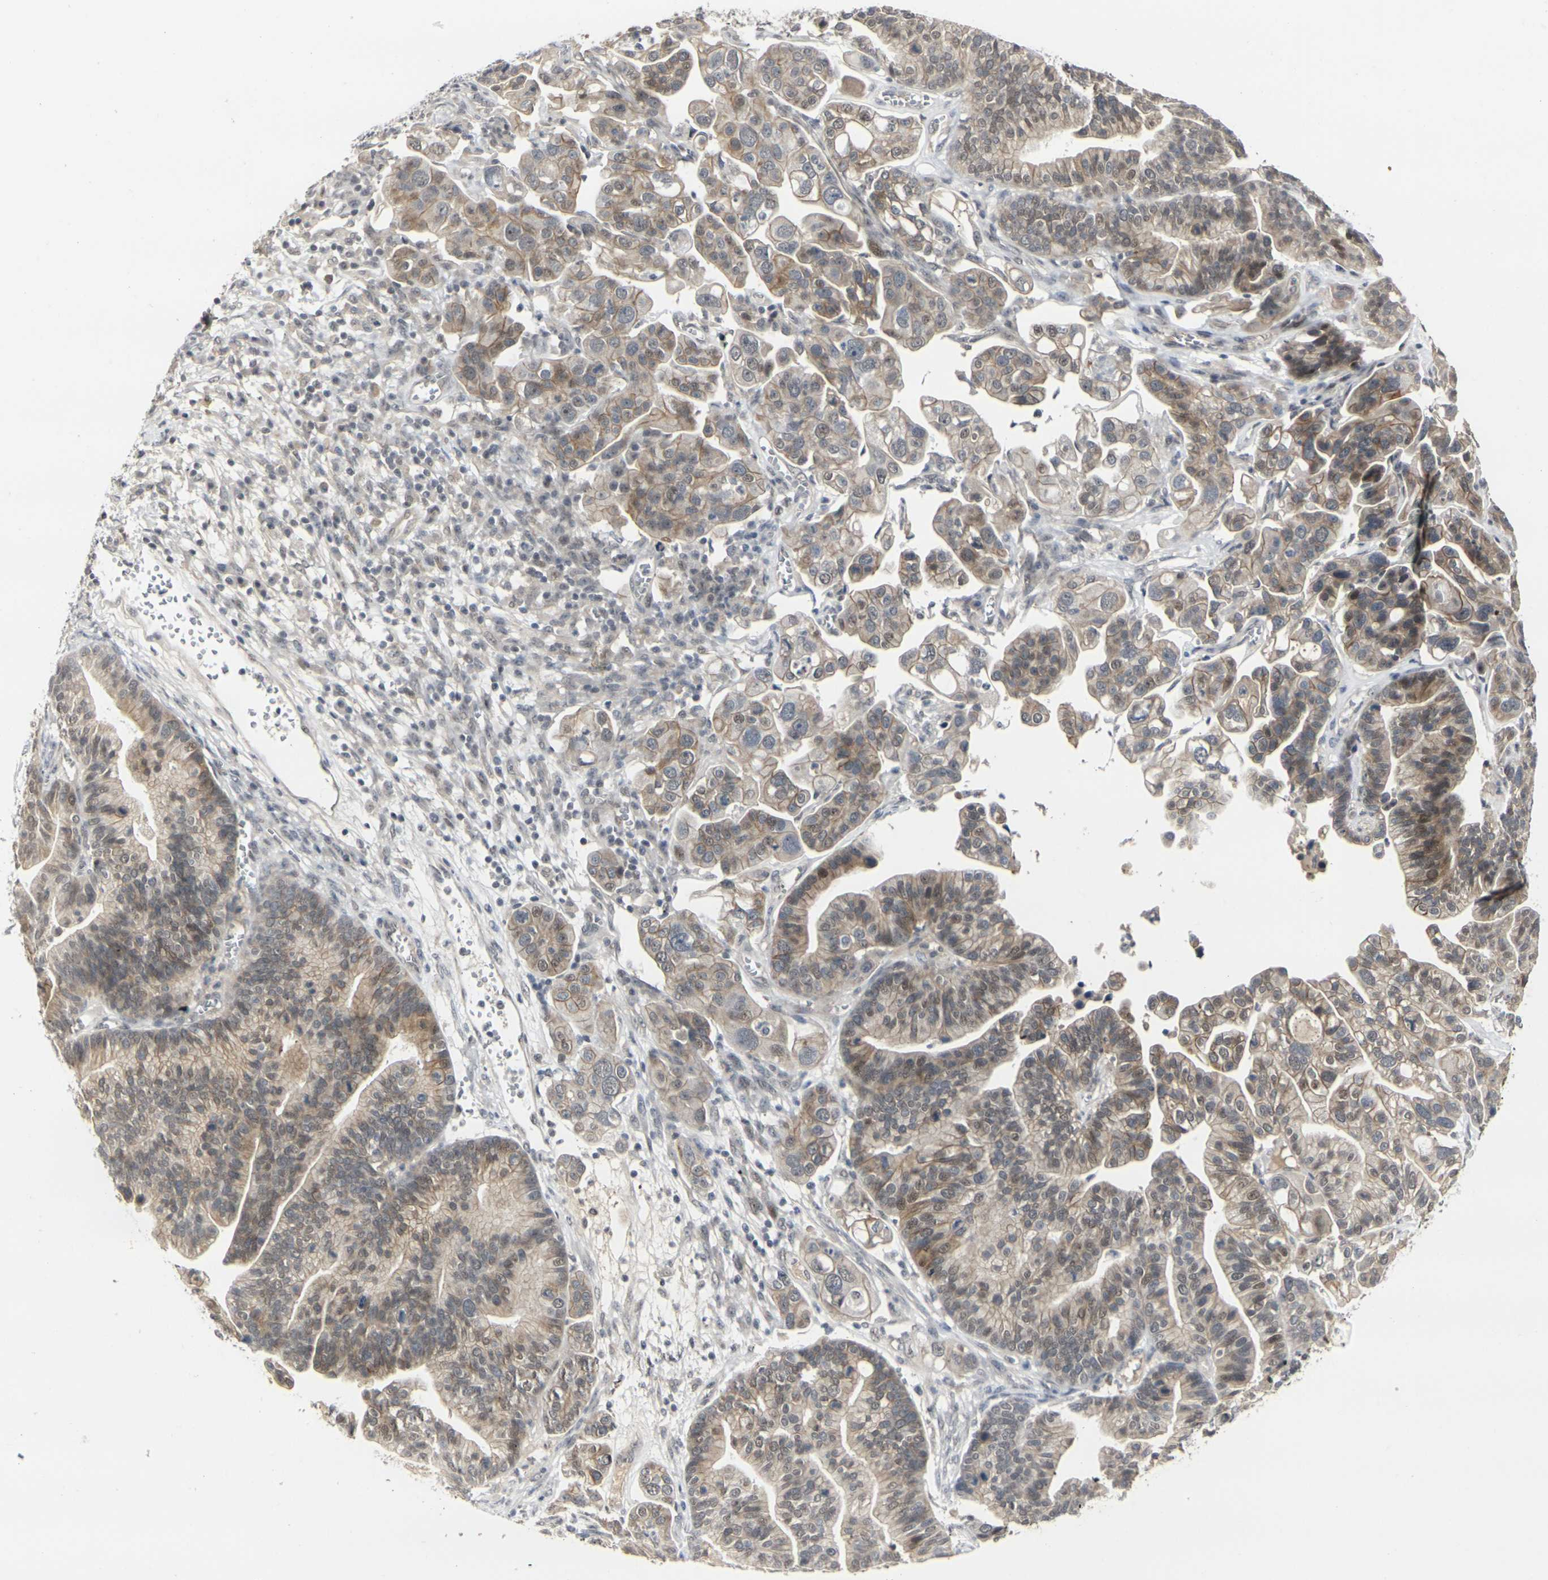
{"staining": {"intensity": "moderate", "quantity": ">75%", "location": "cytoplasmic/membranous,nuclear"}, "tissue": "ovarian cancer", "cell_type": "Tumor cells", "image_type": "cancer", "snomed": [{"axis": "morphology", "description": "Cystadenocarcinoma, serous, NOS"}, {"axis": "topography", "description": "Ovary"}], "caption": "This is an image of immunohistochemistry staining of ovarian serous cystadenocarcinoma, which shows moderate positivity in the cytoplasmic/membranous and nuclear of tumor cells.", "gene": "GPR19", "patient": {"sex": "female", "age": 56}}